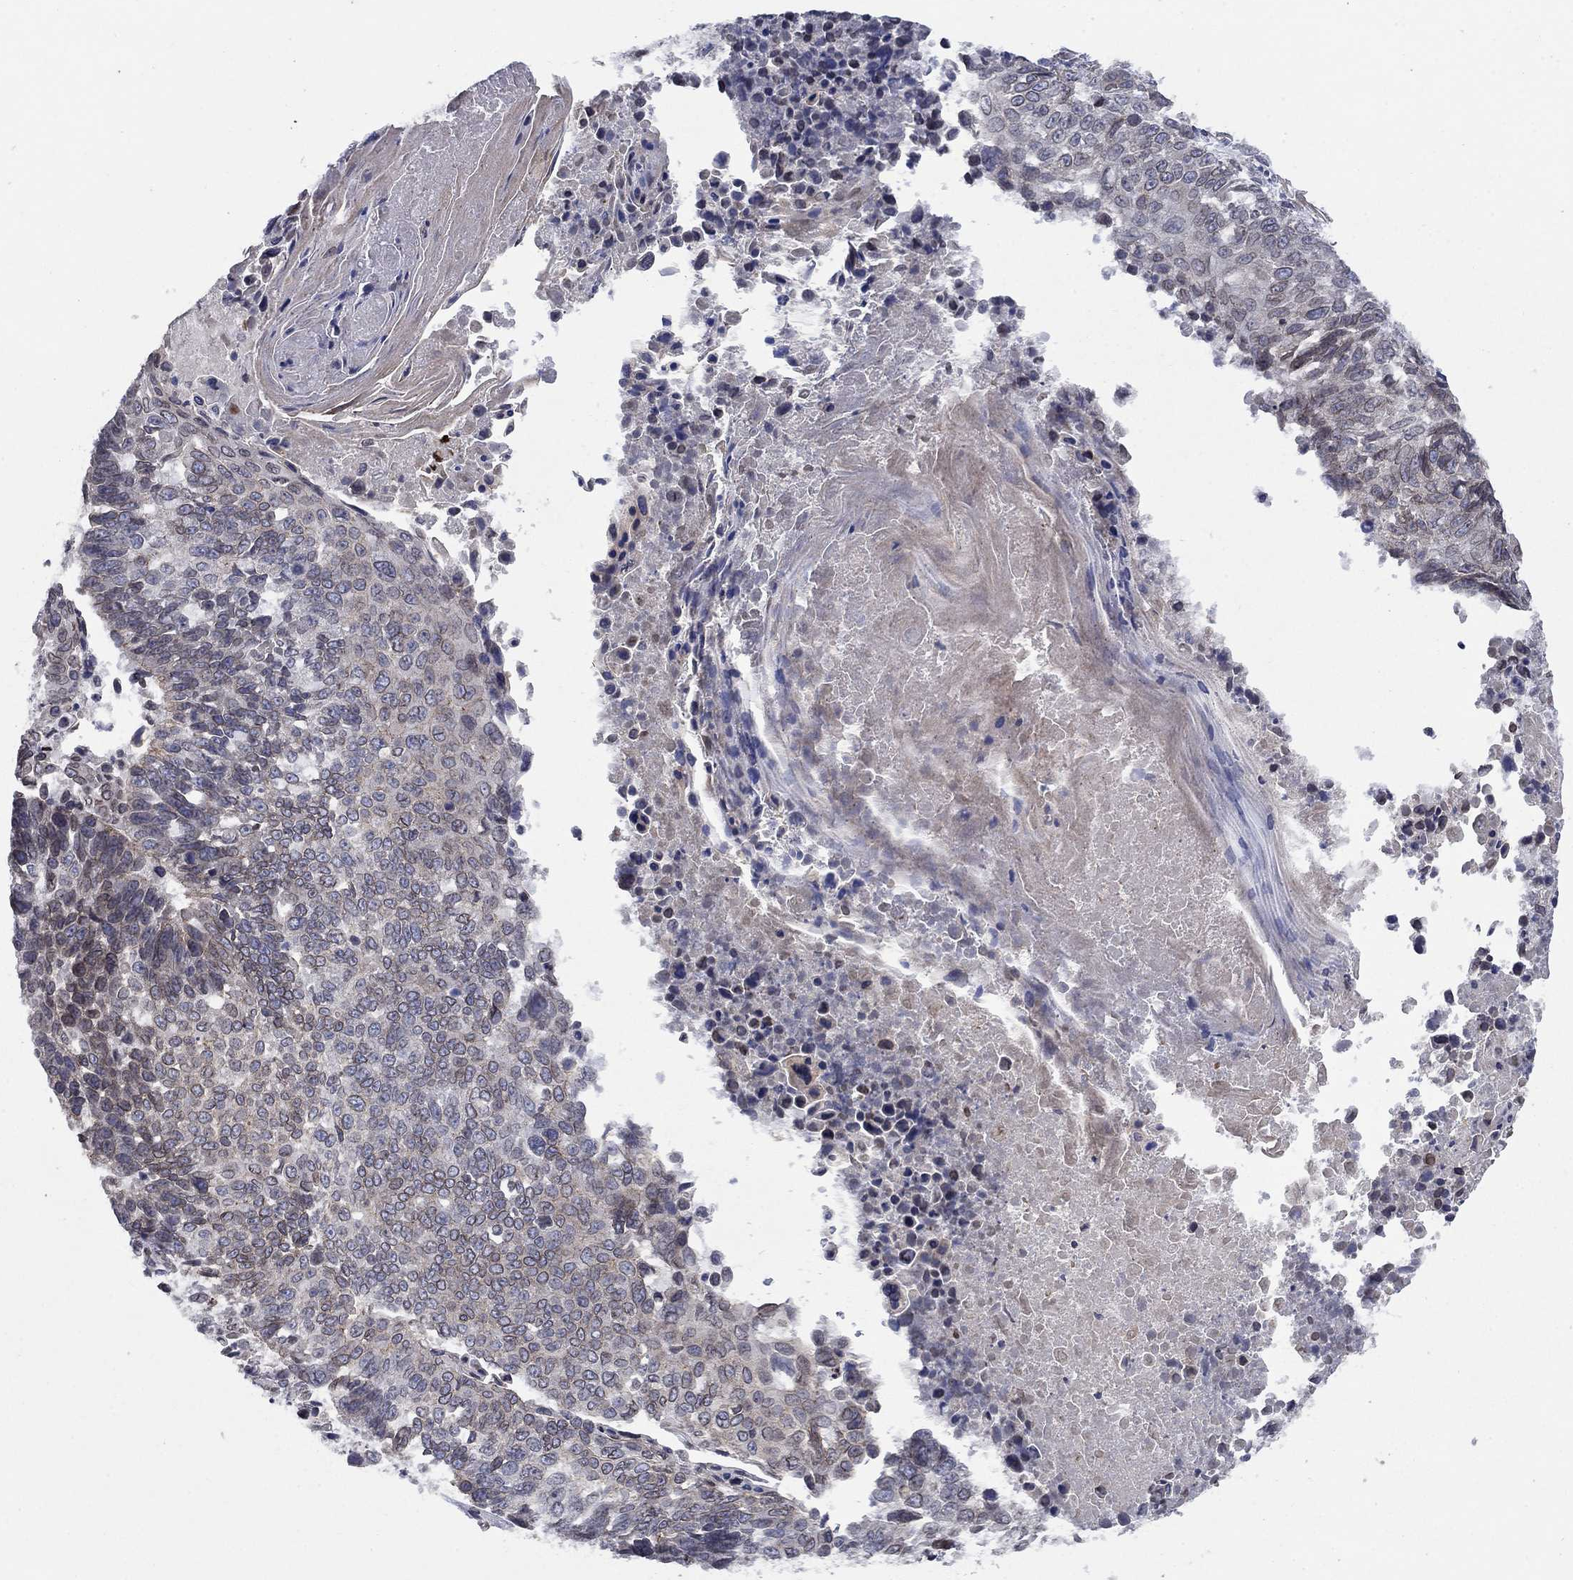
{"staining": {"intensity": "negative", "quantity": "none", "location": "none"}, "tissue": "lung cancer", "cell_type": "Tumor cells", "image_type": "cancer", "snomed": [{"axis": "morphology", "description": "Squamous cell carcinoma, NOS"}, {"axis": "topography", "description": "Lung"}], "caption": "Squamous cell carcinoma (lung) was stained to show a protein in brown. There is no significant positivity in tumor cells.", "gene": "EMC9", "patient": {"sex": "male", "age": 73}}